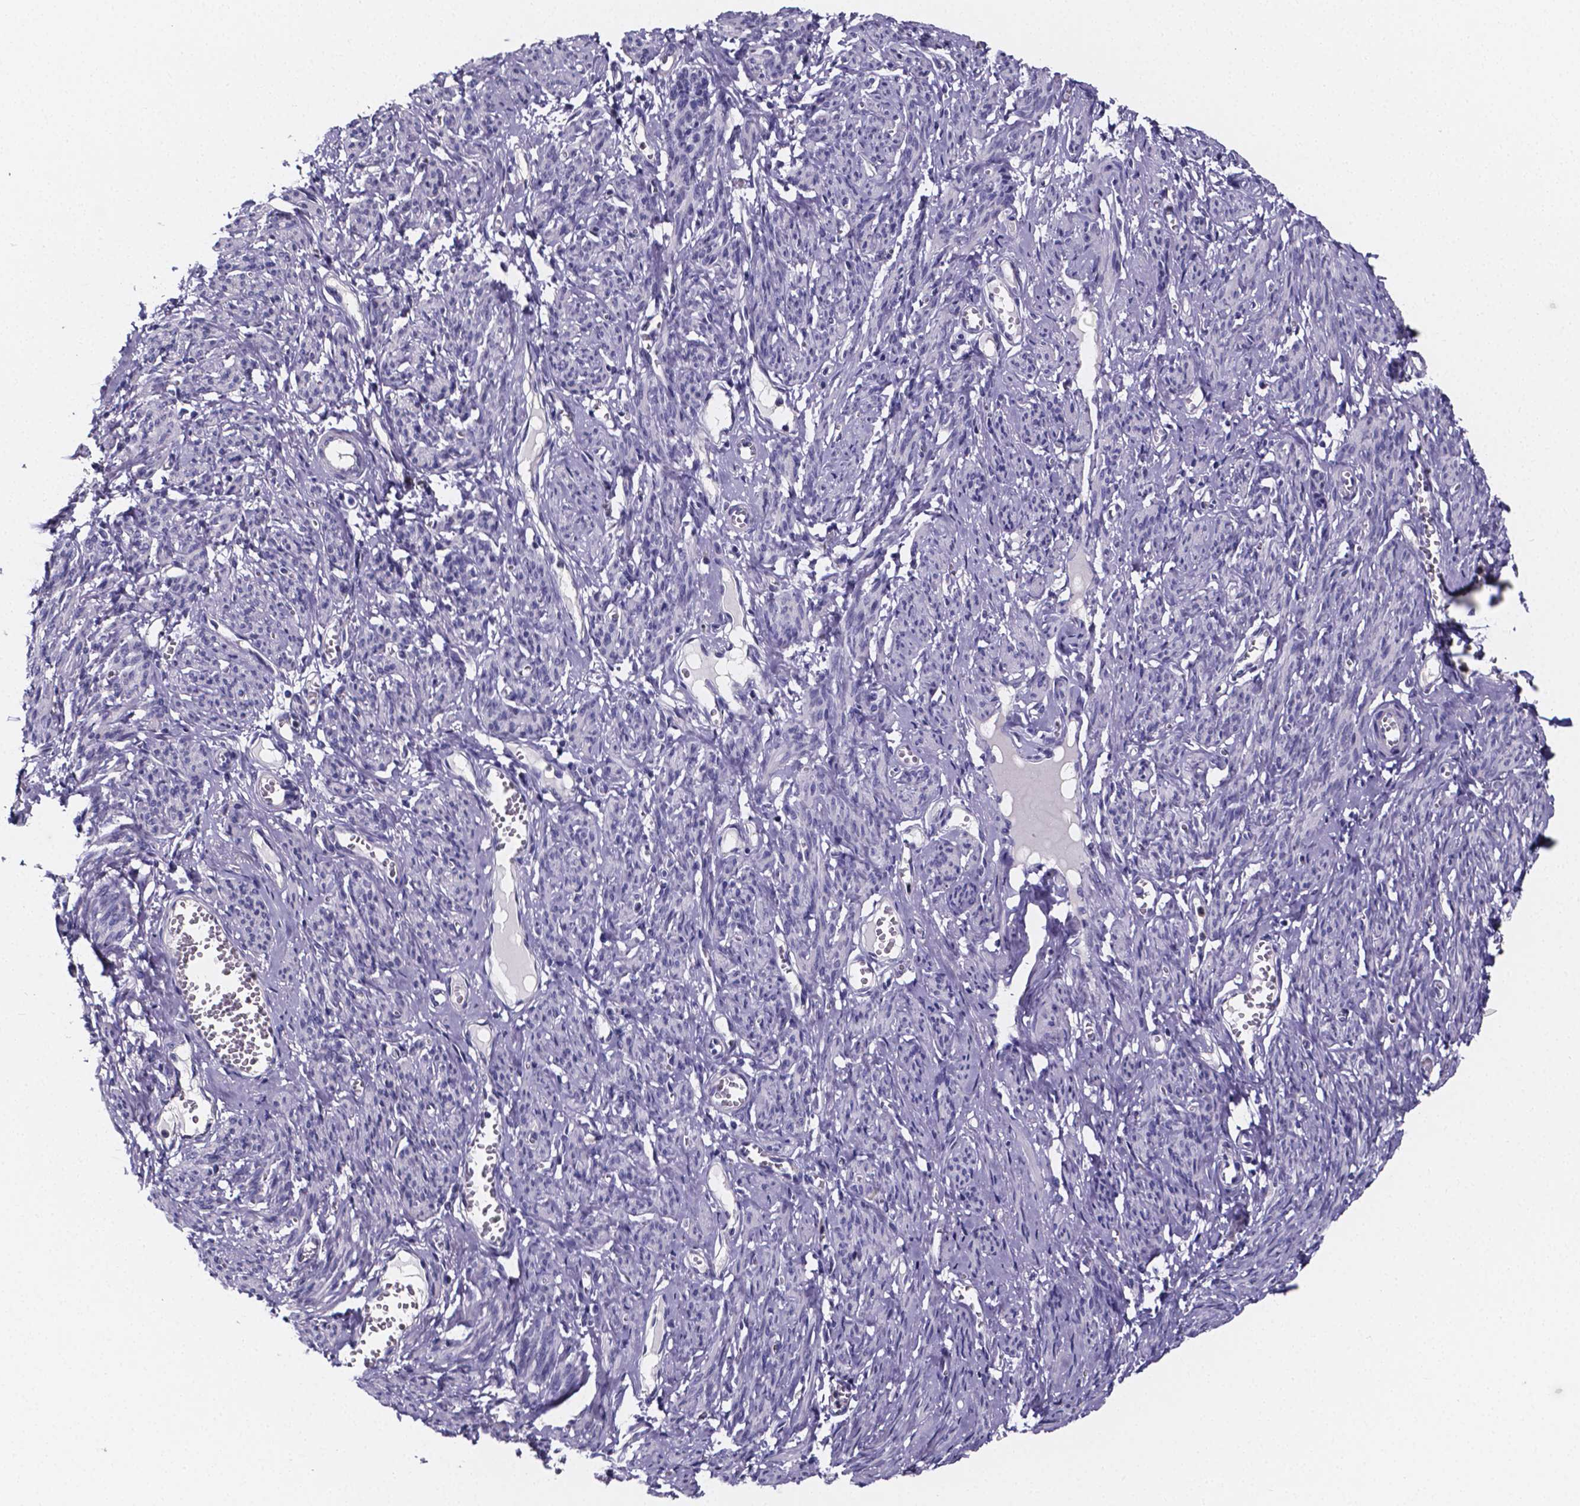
{"staining": {"intensity": "negative", "quantity": "none", "location": "none"}, "tissue": "smooth muscle", "cell_type": "Smooth muscle cells", "image_type": "normal", "snomed": [{"axis": "morphology", "description": "Normal tissue, NOS"}, {"axis": "topography", "description": "Smooth muscle"}], "caption": "DAB (3,3'-diaminobenzidine) immunohistochemical staining of unremarkable human smooth muscle displays no significant positivity in smooth muscle cells.", "gene": "IZUMO1", "patient": {"sex": "female", "age": 65}}